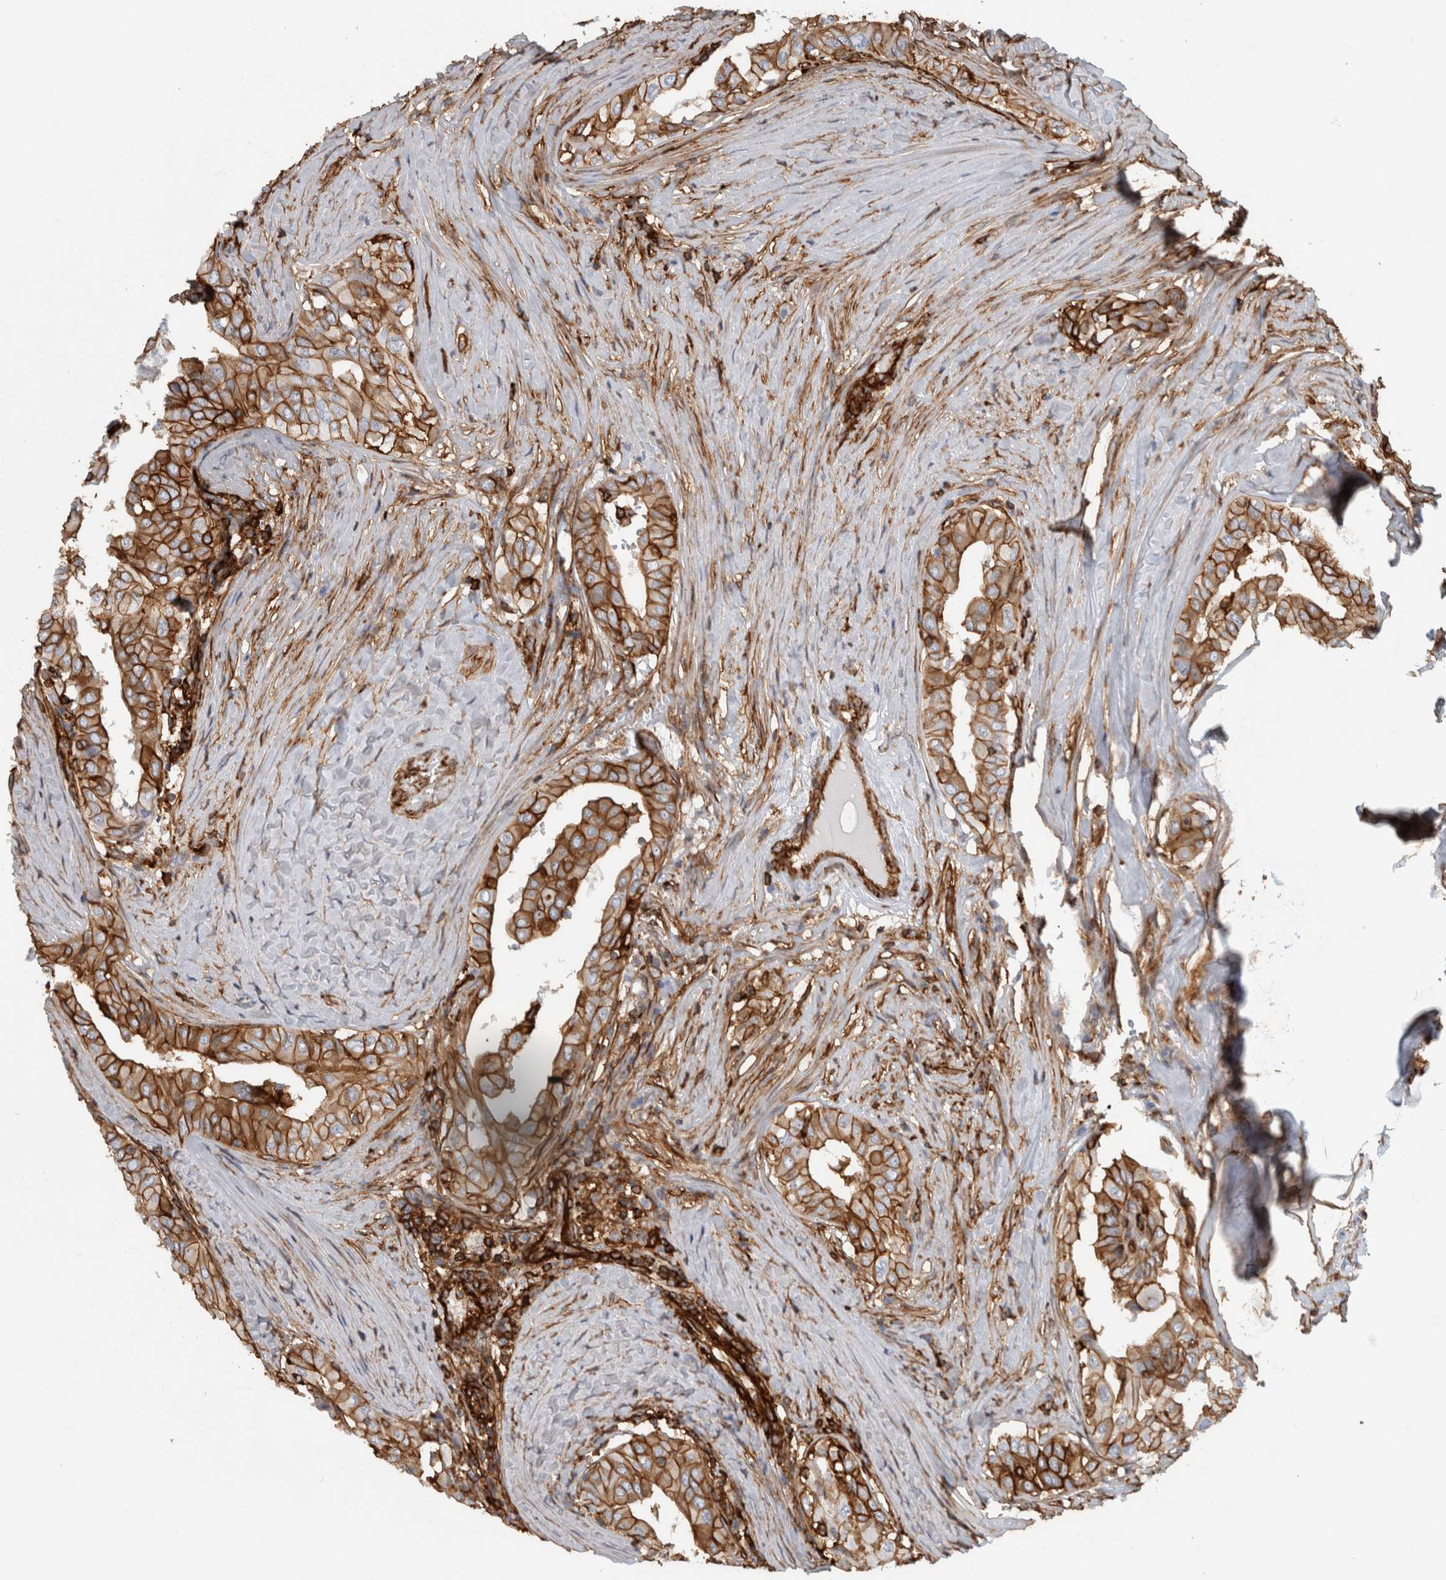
{"staining": {"intensity": "strong", "quantity": ">75%", "location": "cytoplasmic/membranous"}, "tissue": "thyroid cancer", "cell_type": "Tumor cells", "image_type": "cancer", "snomed": [{"axis": "morphology", "description": "Papillary adenocarcinoma, NOS"}, {"axis": "topography", "description": "Thyroid gland"}], "caption": "Protein staining of thyroid papillary adenocarcinoma tissue reveals strong cytoplasmic/membranous positivity in about >75% of tumor cells.", "gene": "AHNAK", "patient": {"sex": "male", "age": 33}}